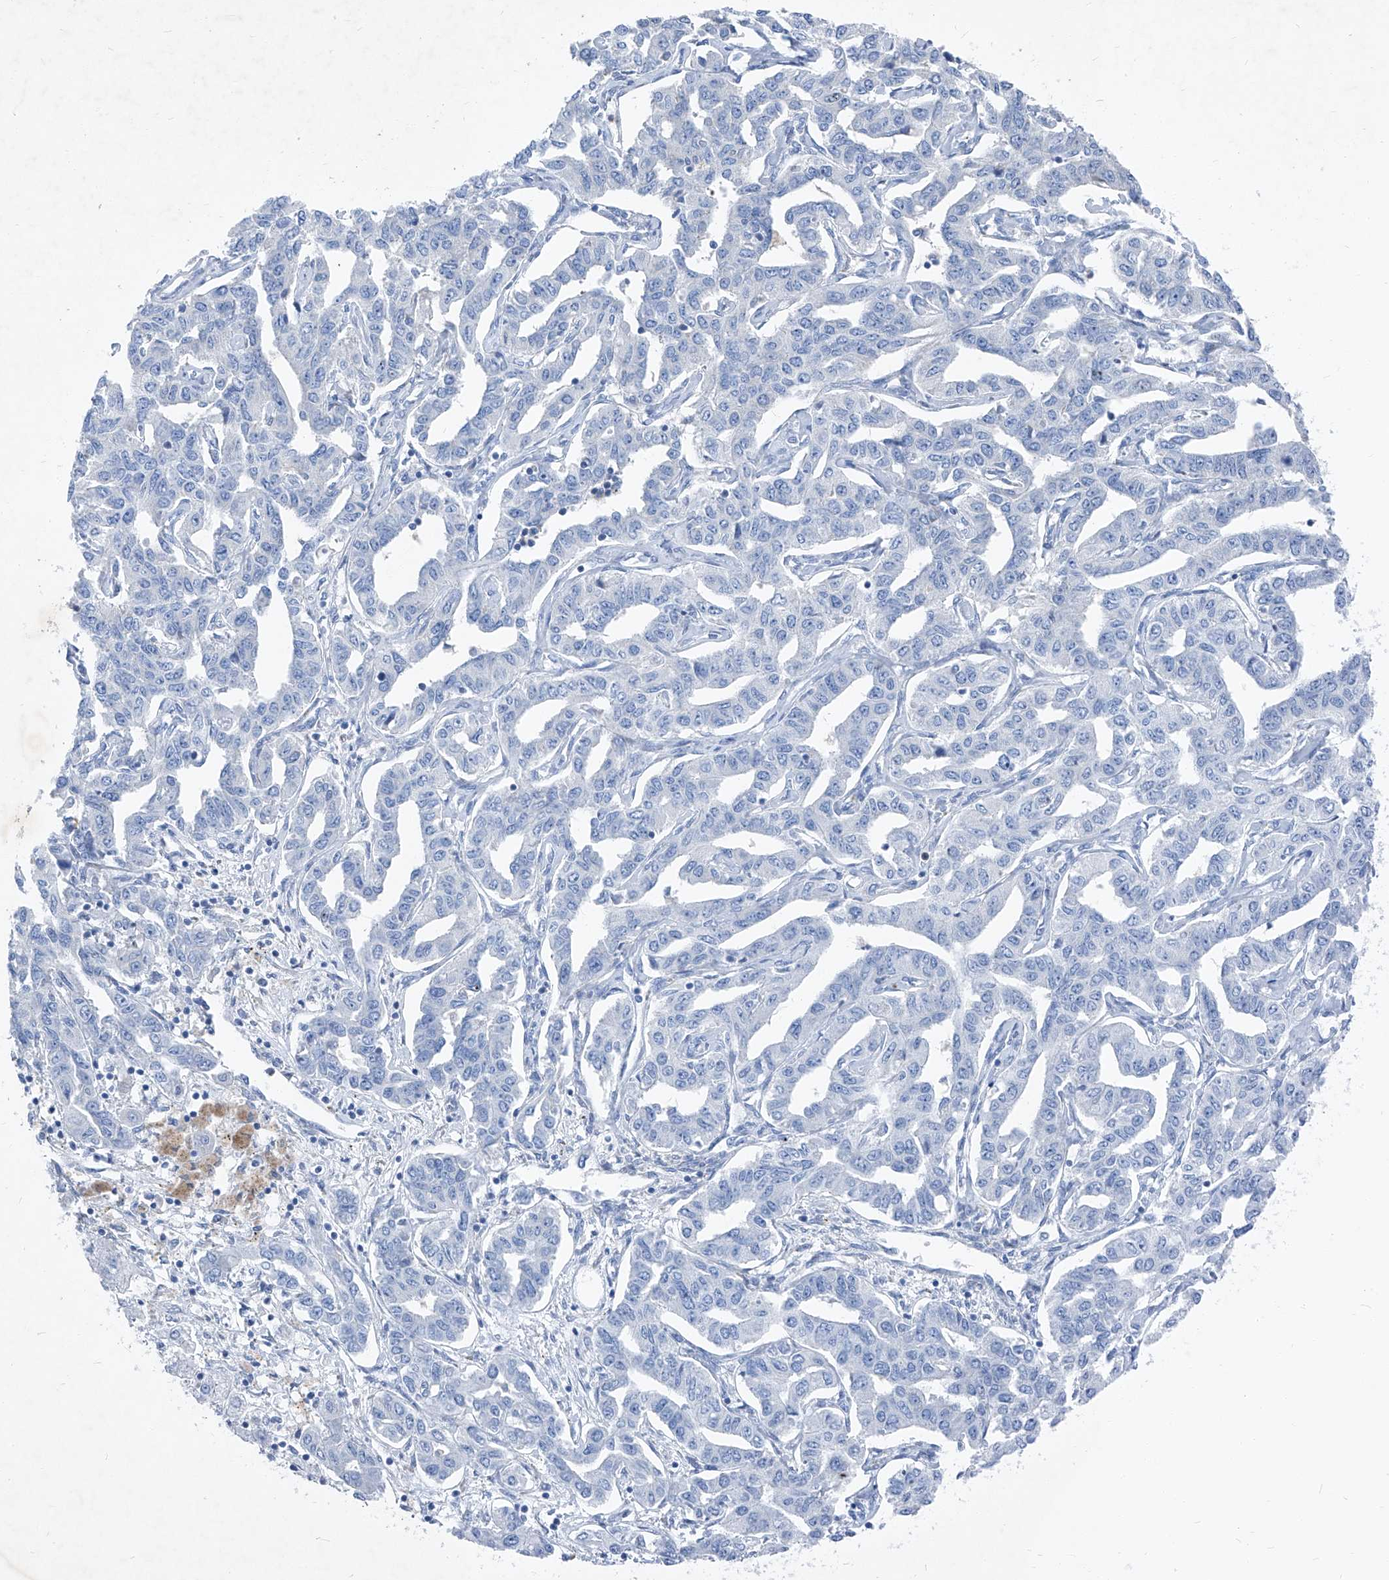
{"staining": {"intensity": "negative", "quantity": "none", "location": "none"}, "tissue": "liver cancer", "cell_type": "Tumor cells", "image_type": "cancer", "snomed": [{"axis": "morphology", "description": "Cholangiocarcinoma"}, {"axis": "topography", "description": "Liver"}], "caption": "This is an immunohistochemistry micrograph of liver cancer (cholangiocarcinoma). There is no staining in tumor cells.", "gene": "IFI27", "patient": {"sex": "male", "age": 59}}